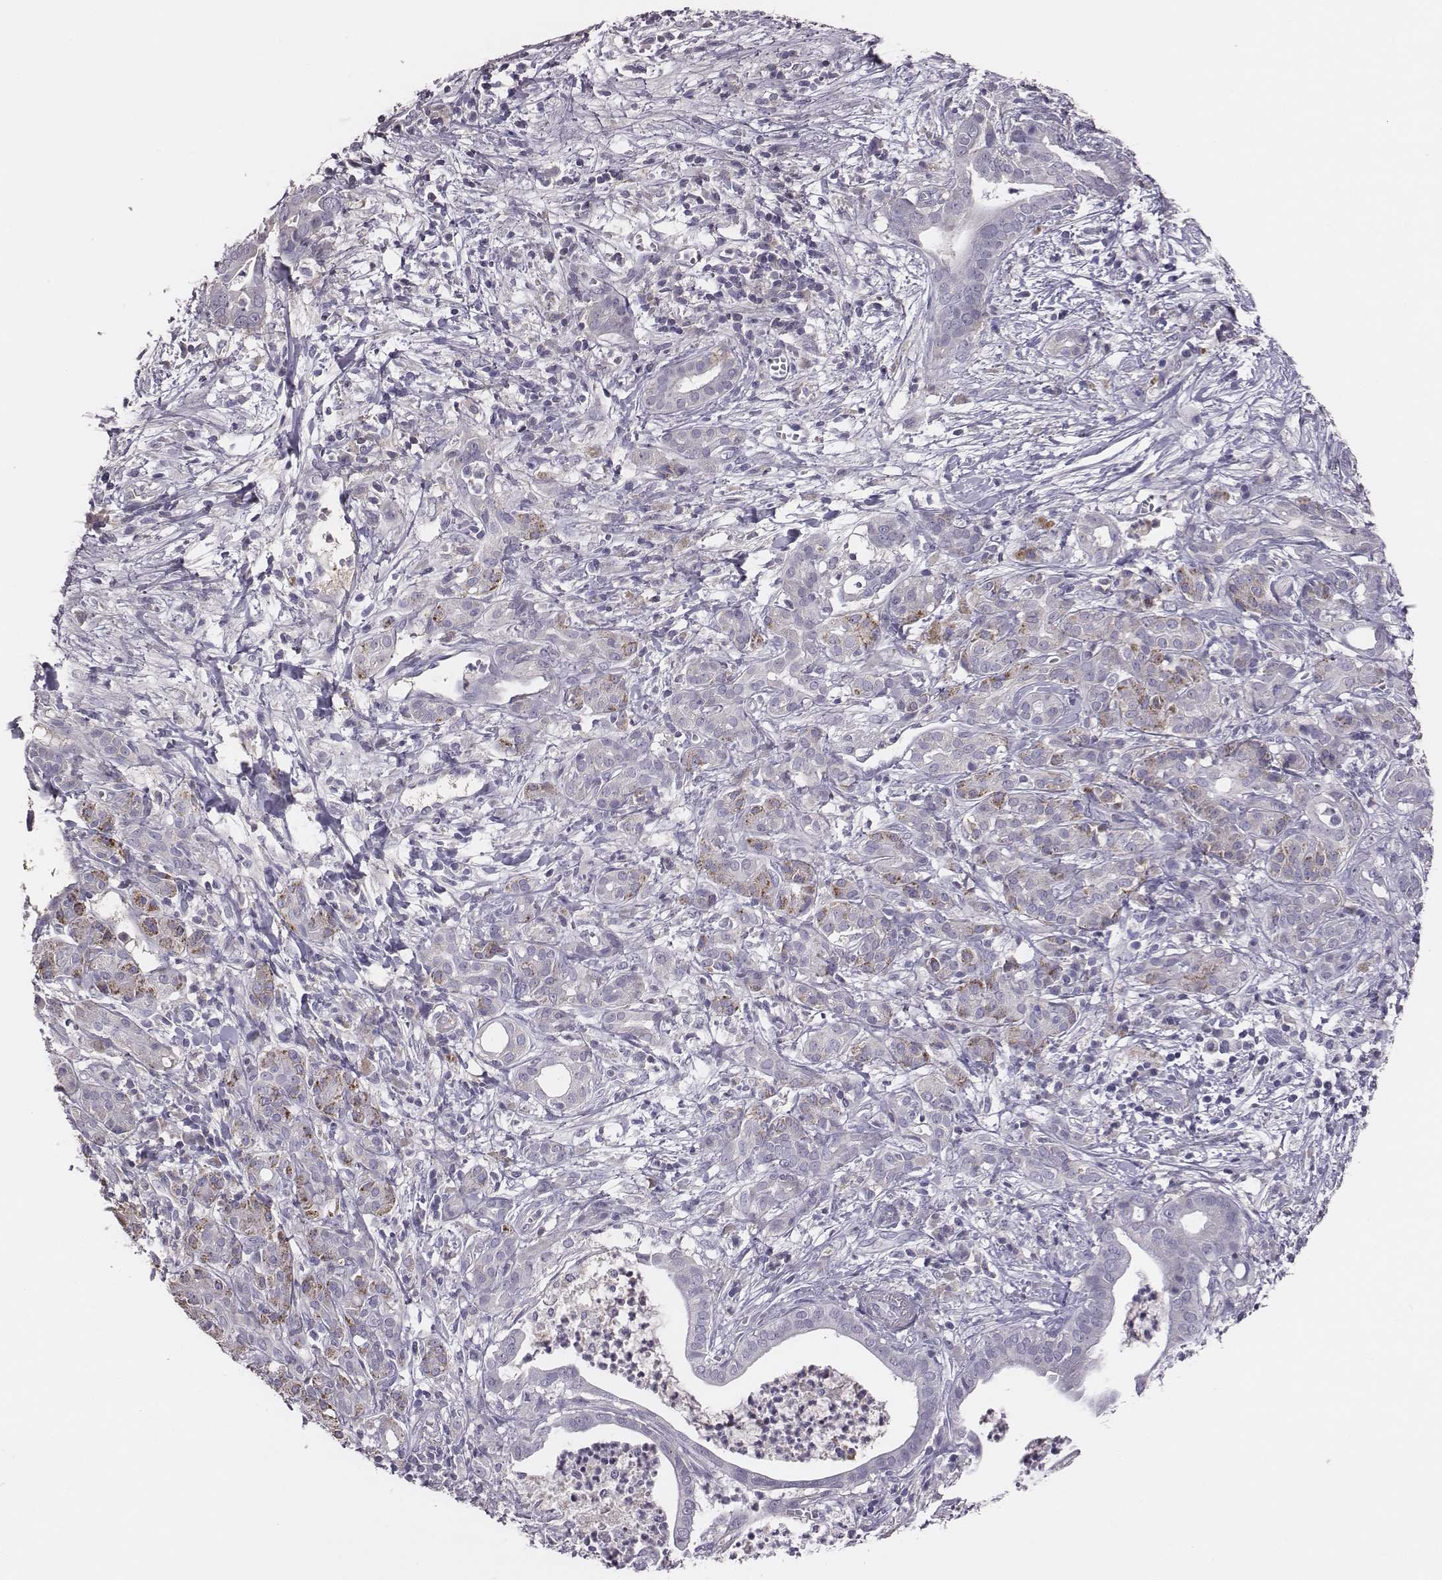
{"staining": {"intensity": "negative", "quantity": "none", "location": "none"}, "tissue": "pancreatic cancer", "cell_type": "Tumor cells", "image_type": "cancer", "snomed": [{"axis": "morphology", "description": "Adenocarcinoma, NOS"}, {"axis": "topography", "description": "Pancreas"}], "caption": "Tumor cells show no significant positivity in pancreatic cancer (adenocarcinoma). (IHC, brightfield microscopy, high magnification).", "gene": "EN1", "patient": {"sex": "male", "age": 61}}